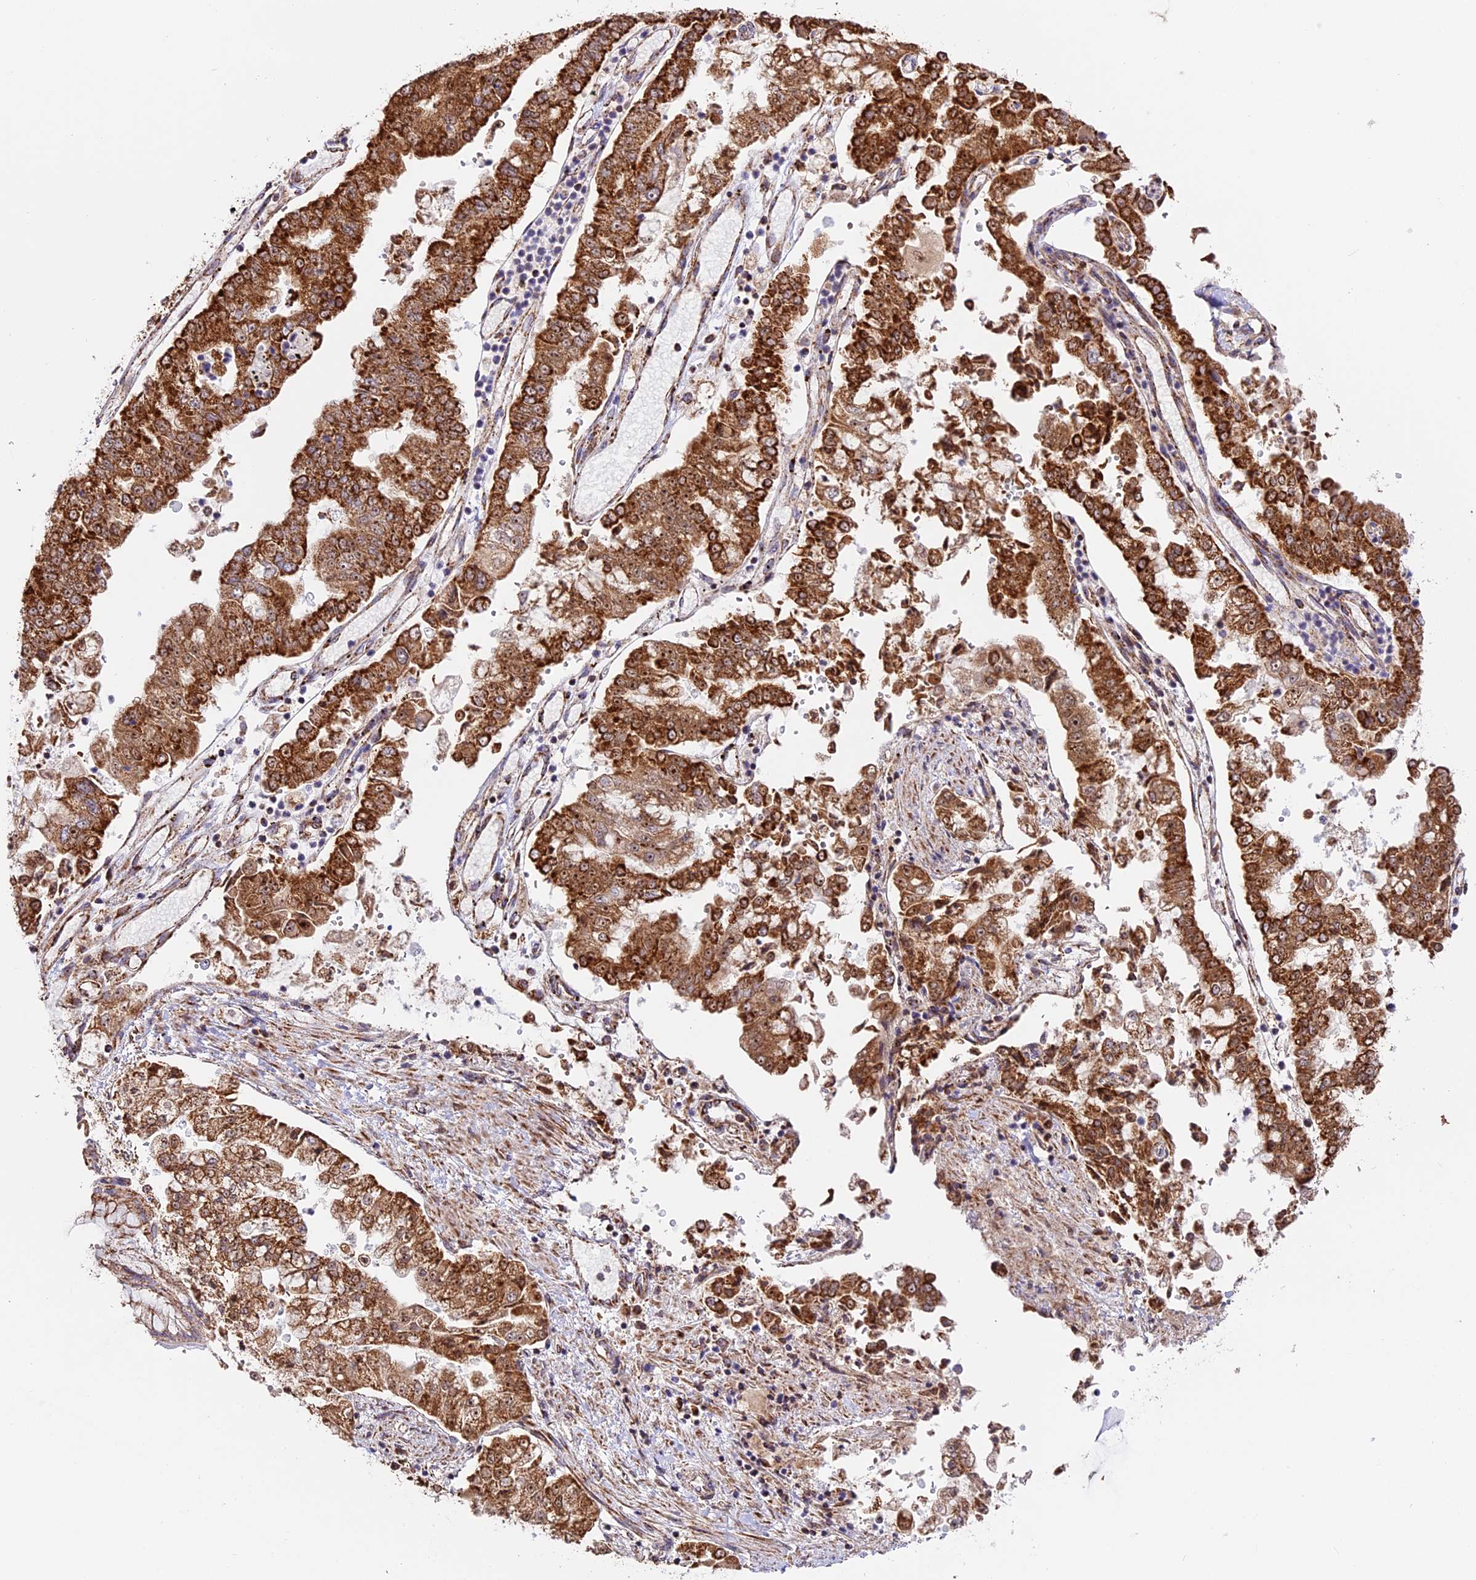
{"staining": {"intensity": "strong", "quantity": ">75%", "location": "cytoplasmic/membranous"}, "tissue": "stomach cancer", "cell_type": "Tumor cells", "image_type": "cancer", "snomed": [{"axis": "morphology", "description": "Adenocarcinoma, NOS"}, {"axis": "topography", "description": "Stomach"}], "caption": "Approximately >75% of tumor cells in stomach adenocarcinoma show strong cytoplasmic/membranous protein staining as visualized by brown immunohistochemical staining.", "gene": "NDUFA8", "patient": {"sex": "male", "age": 76}}